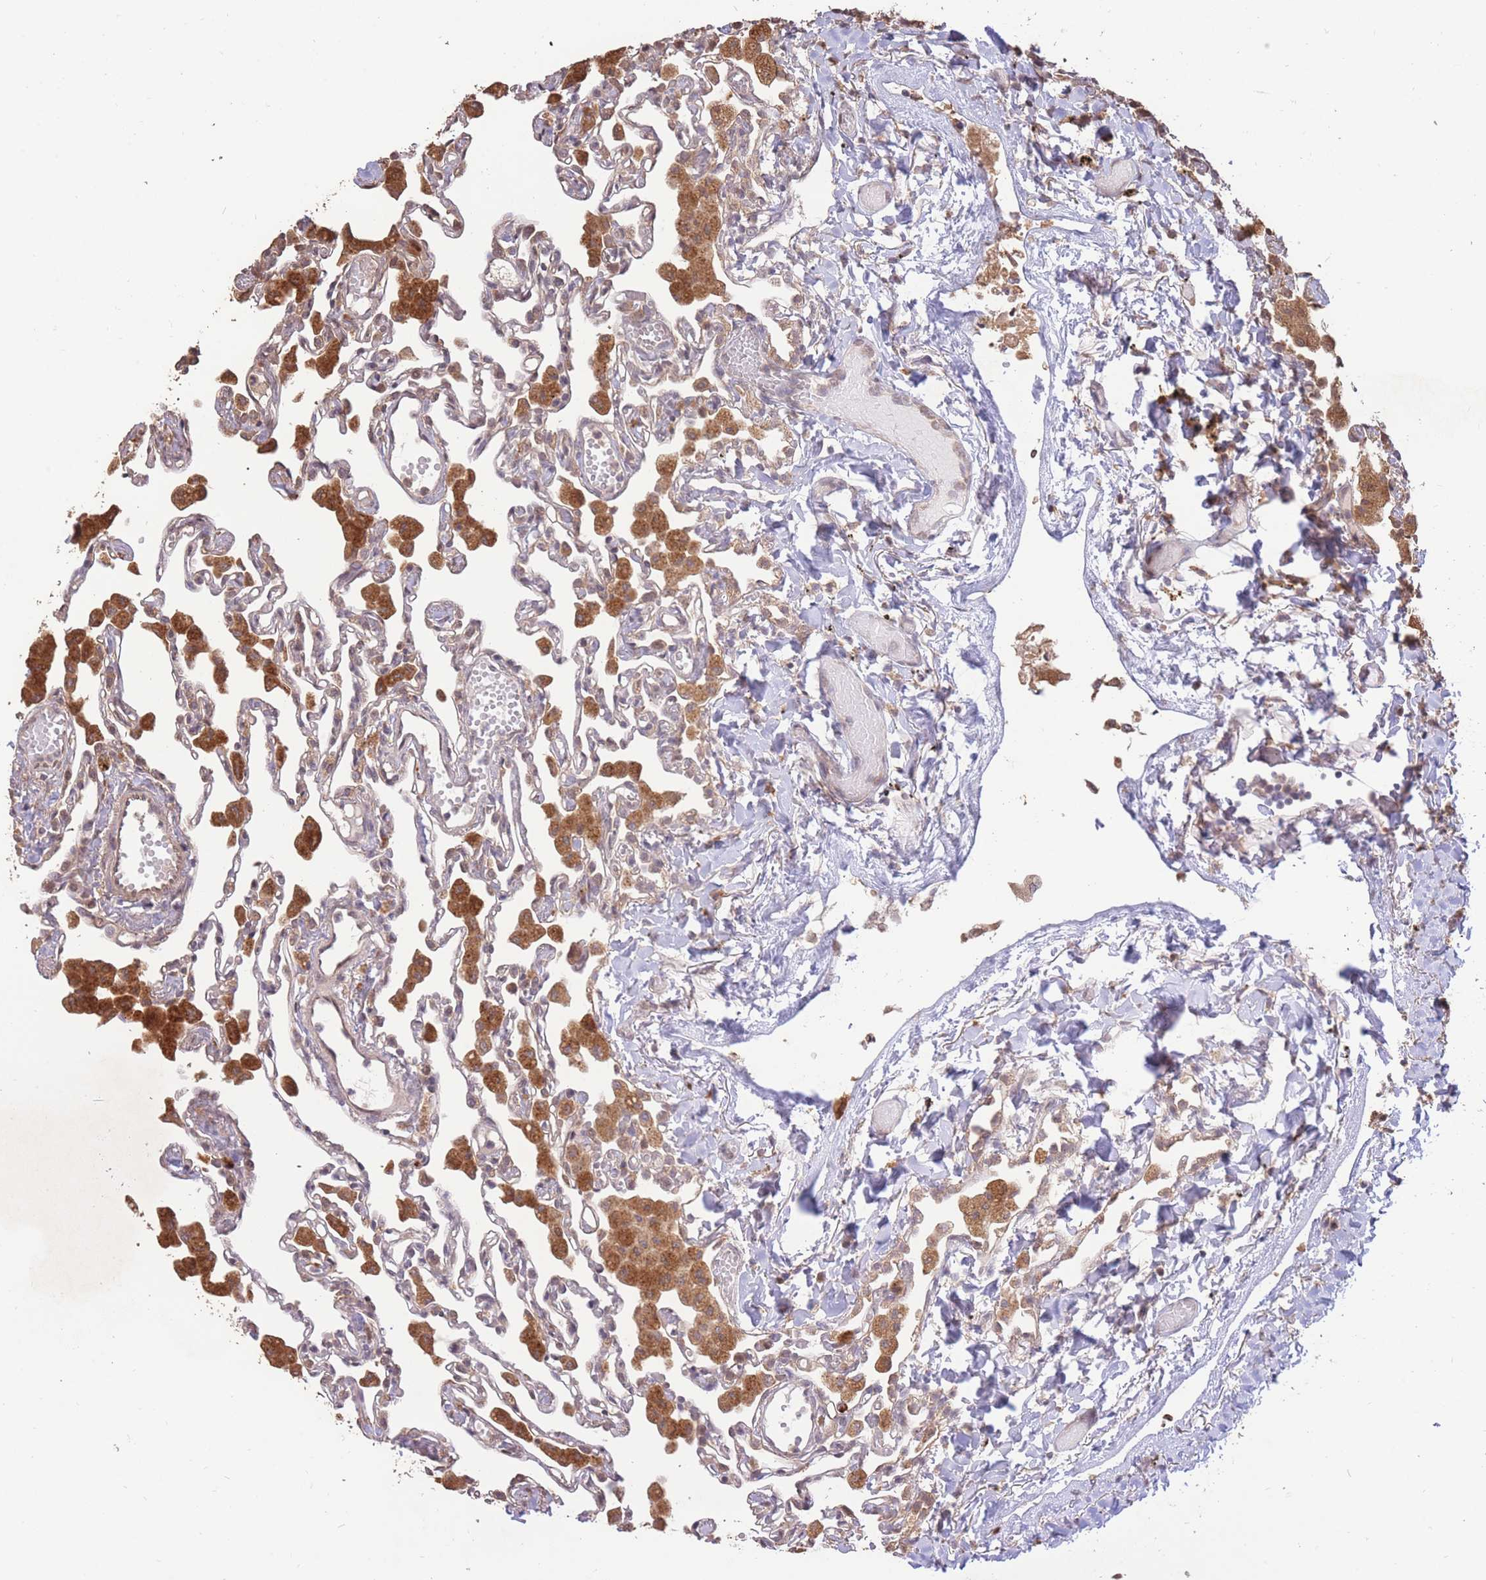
{"staining": {"intensity": "negative", "quantity": "none", "location": "none"}, "tissue": "lung", "cell_type": "Alveolar cells", "image_type": "normal", "snomed": [{"axis": "morphology", "description": "Normal tissue, NOS"}, {"axis": "topography", "description": "Bronchus"}, {"axis": "topography", "description": "Lung"}], "caption": "Immunohistochemical staining of normal human lung reveals no significant expression in alveolar cells.", "gene": "RGS14", "patient": {"sex": "female", "age": 49}}